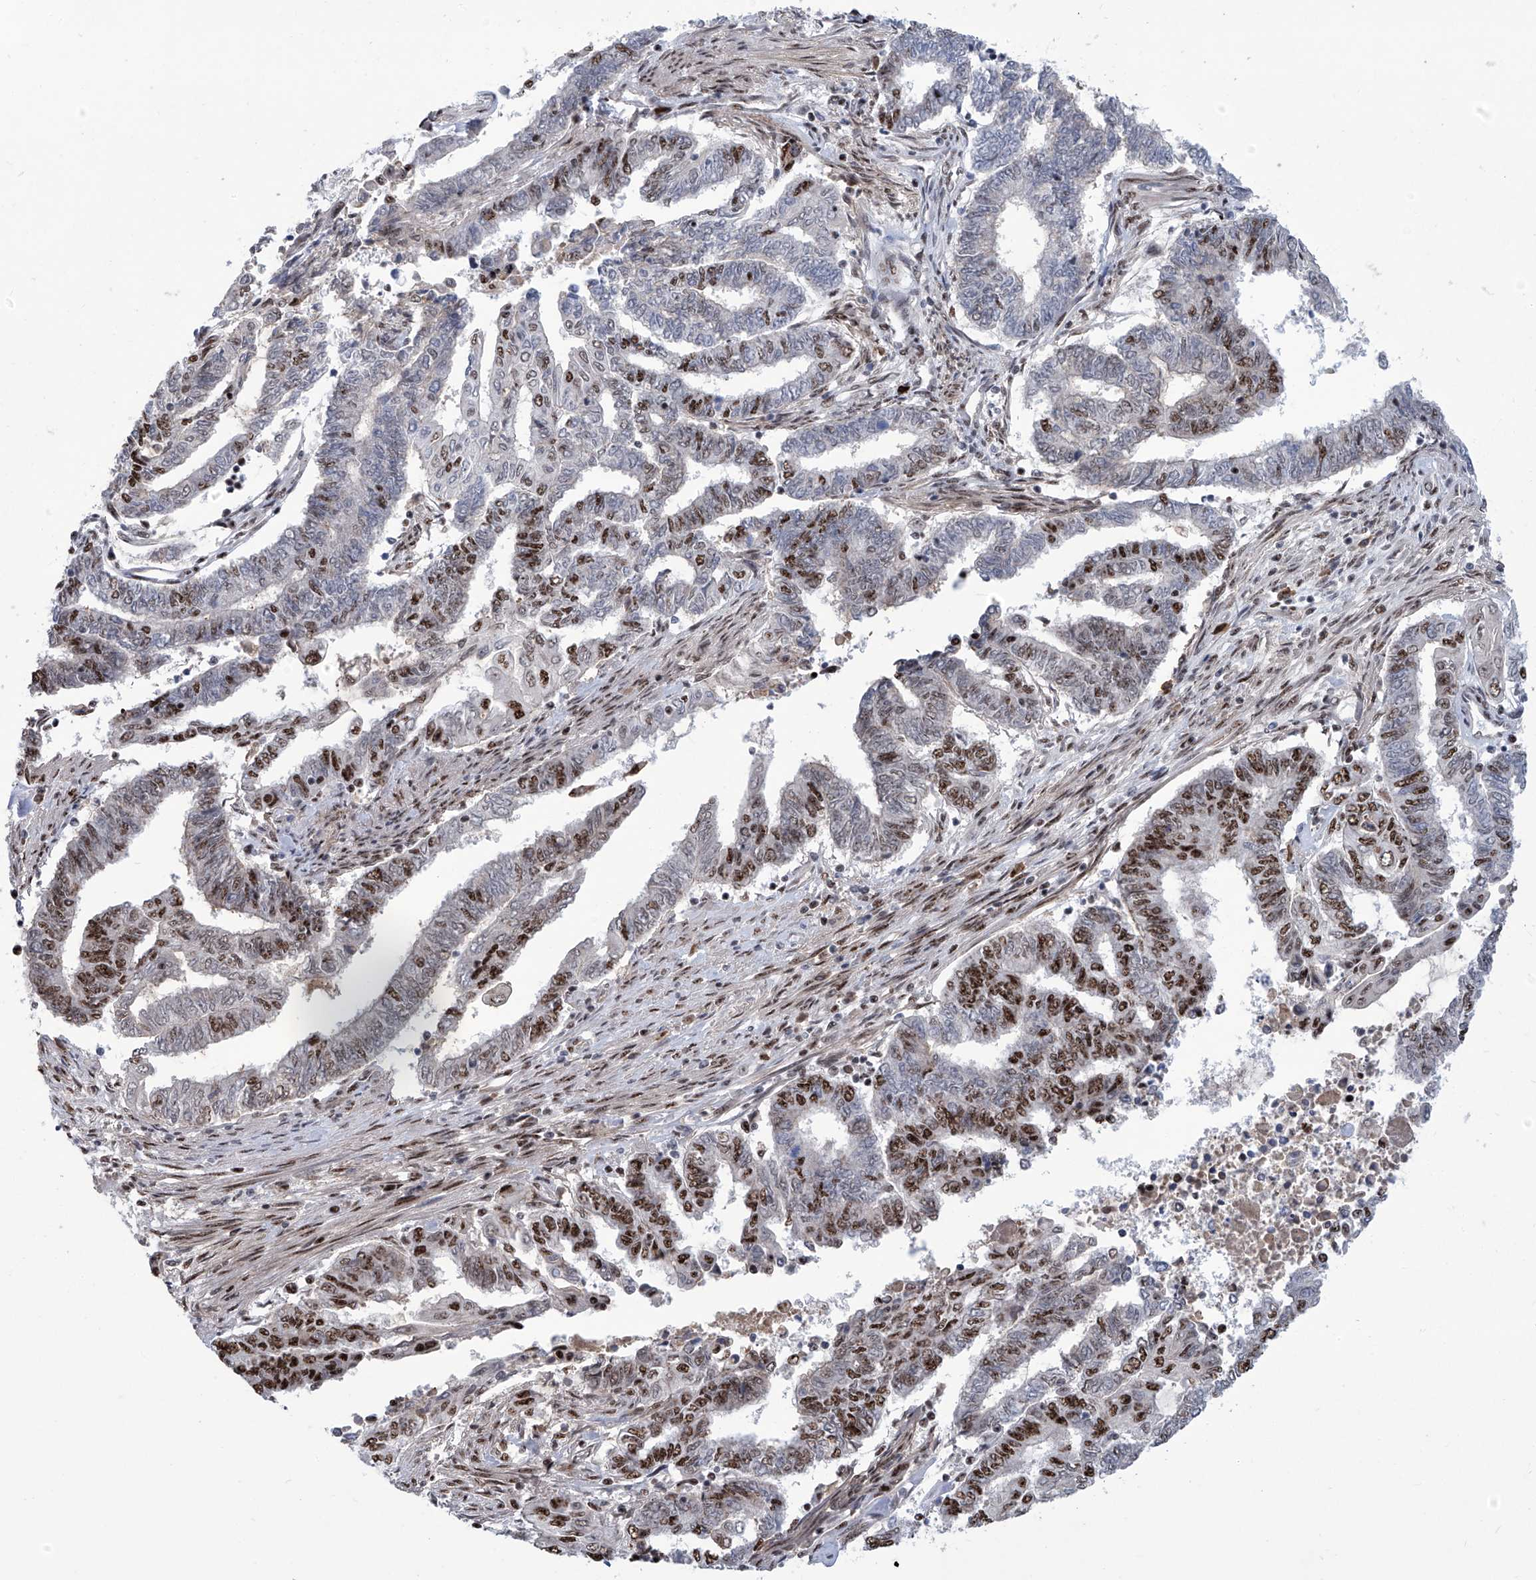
{"staining": {"intensity": "strong", "quantity": "25%-75%", "location": "nuclear"}, "tissue": "endometrial cancer", "cell_type": "Tumor cells", "image_type": "cancer", "snomed": [{"axis": "morphology", "description": "Adenocarcinoma, NOS"}, {"axis": "topography", "description": "Uterus"}, {"axis": "topography", "description": "Endometrium"}], "caption": "This micrograph reveals IHC staining of human endometrial cancer (adenocarcinoma), with high strong nuclear positivity in about 25%-75% of tumor cells.", "gene": "FBXL4", "patient": {"sex": "female", "age": 70}}